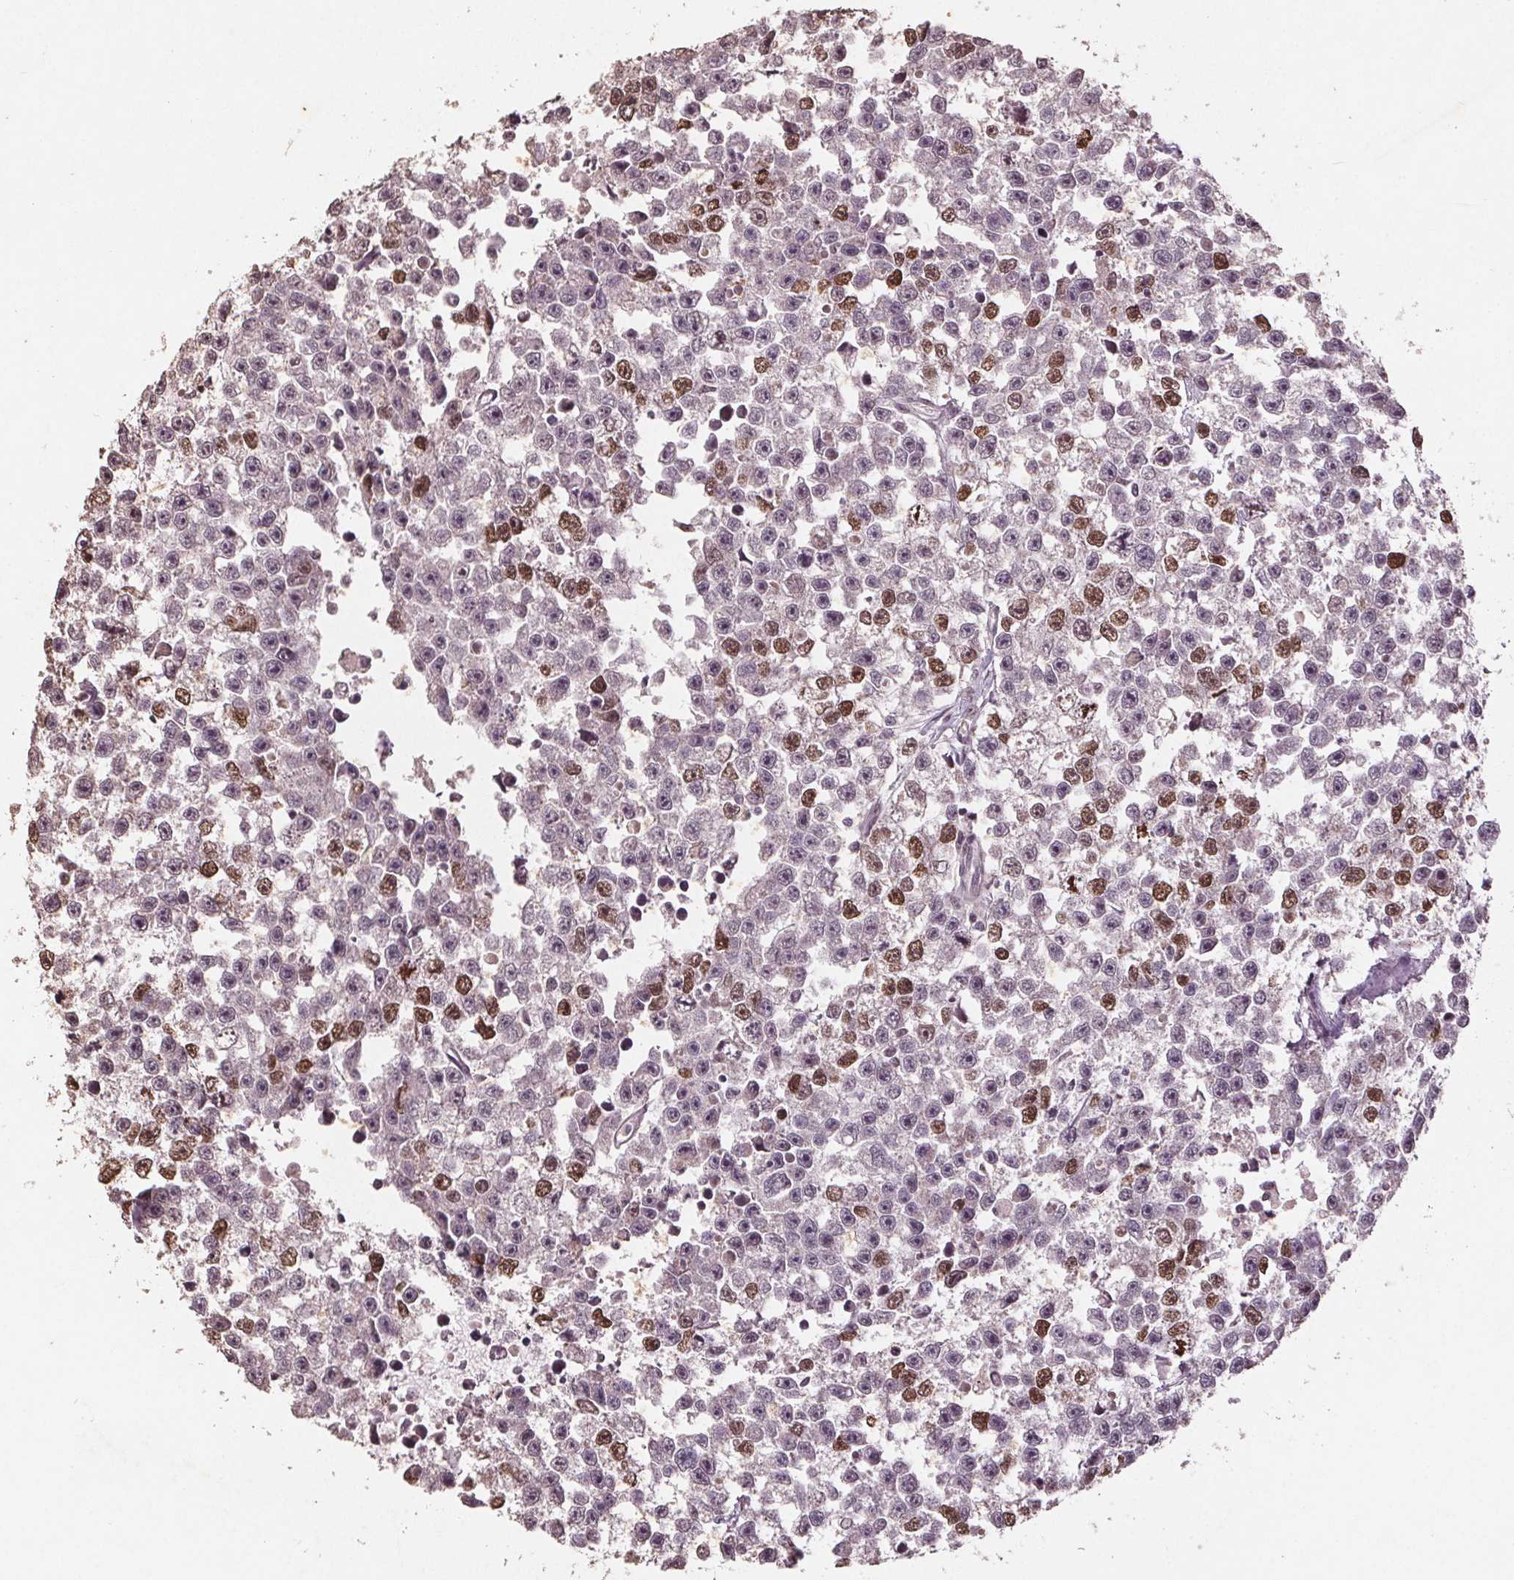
{"staining": {"intensity": "moderate", "quantity": "<25%", "location": "nuclear"}, "tissue": "testis cancer", "cell_type": "Tumor cells", "image_type": "cancer", "snomed": [{"axis": "morphology", "description": "Seminoma, NOS"}, {"axis": "topography", "description": "Testis"}], "caption": "Tumor cells reveal low levels of moderate nuclear staining in approximately <25% of cells in human testis cancer (seminoma).", "gene": "DNMT3B", "patient": {"sex": "male", "age": 26}}